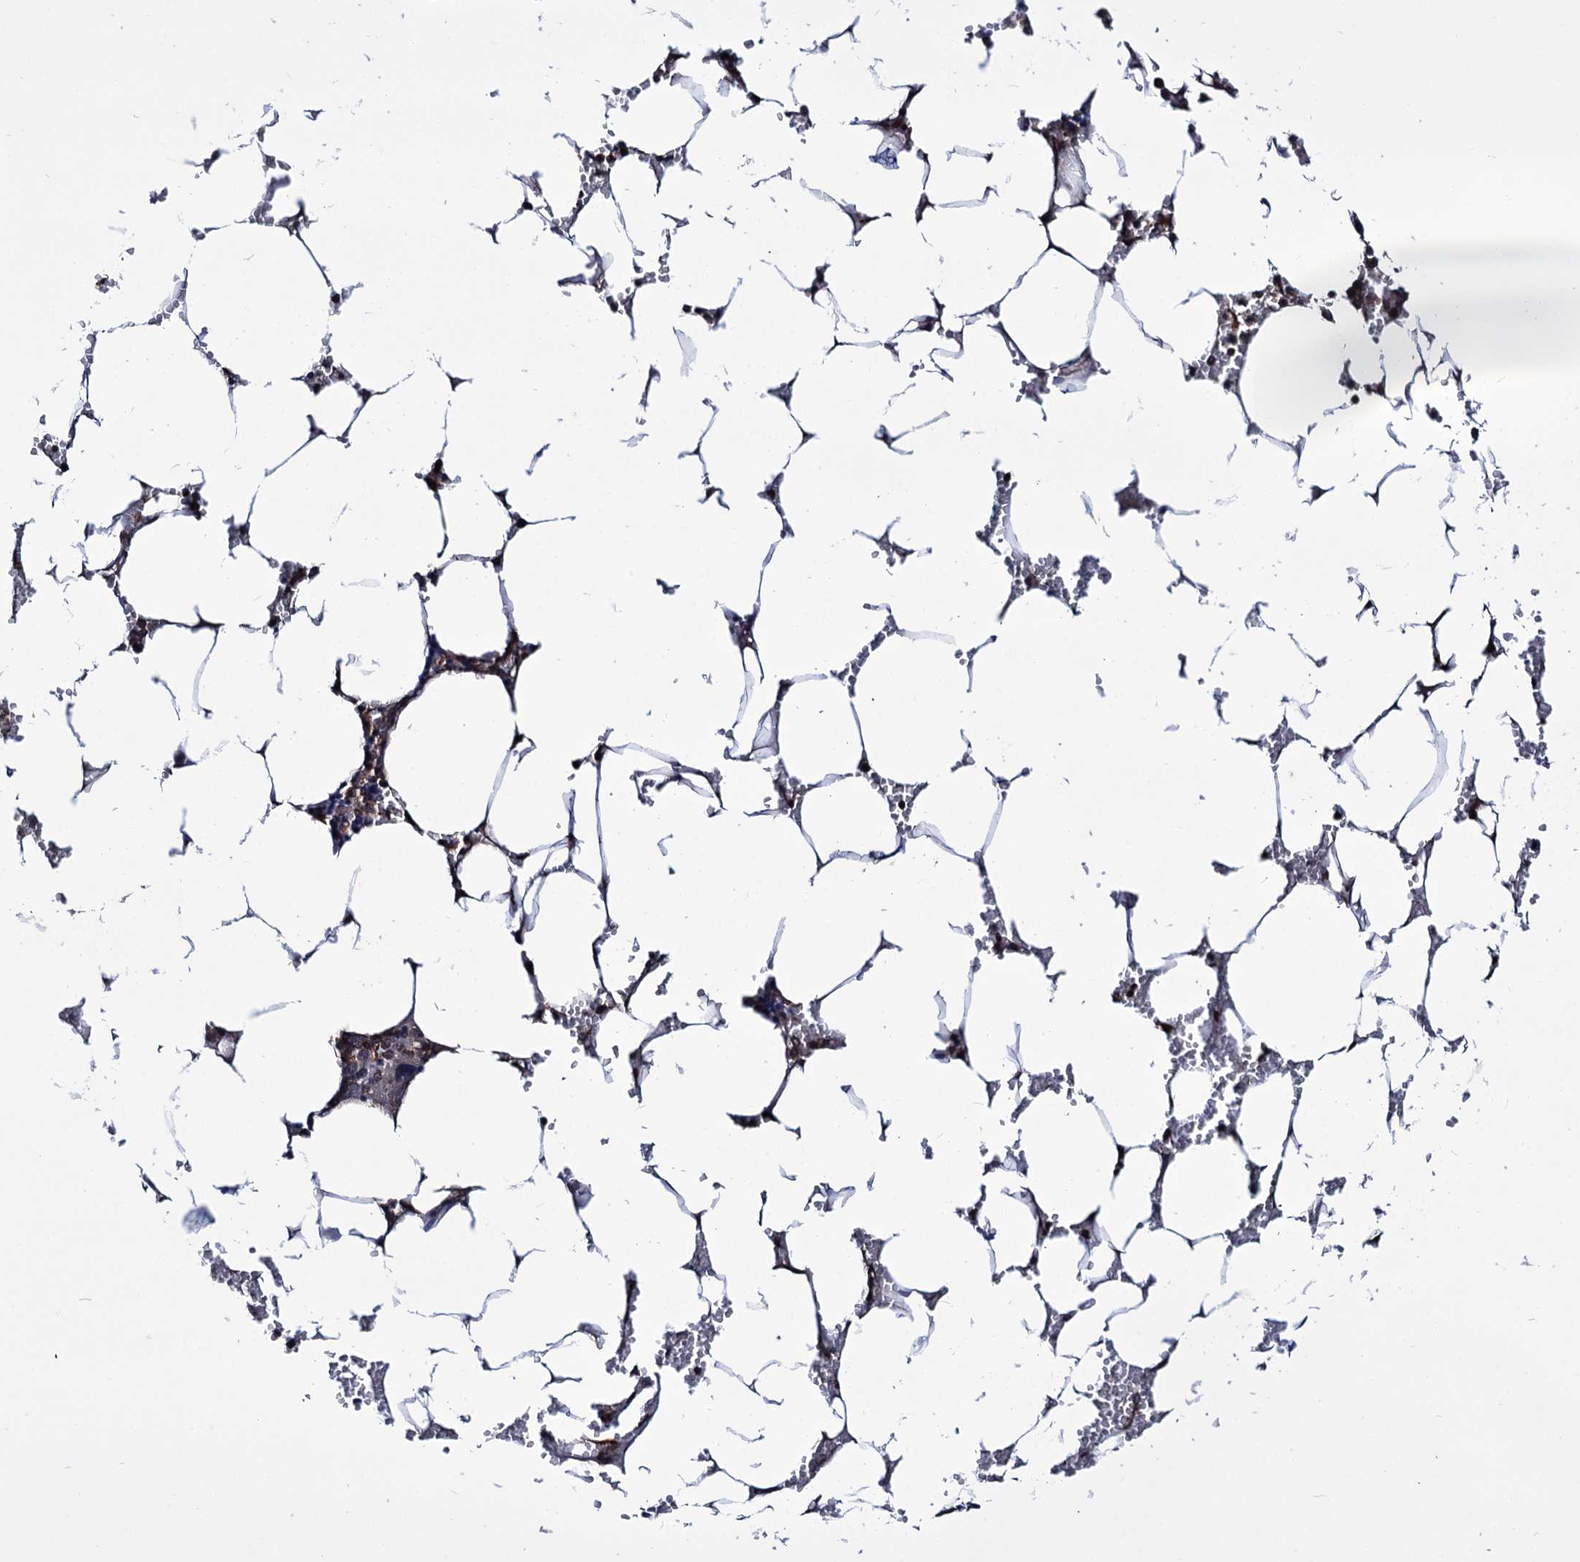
{"staining": {"intensity": "negative", "quantity": "none", "location": "none"}, "tissue": "bone marrow", "cell_type": "Hematopoietic cells", "image_type": "normal", "snomed": [{"axis": "morphology", "description": "Normal tissue, NOS"}, {"axis": "topography", "description": "Bone marrow"}], "caption": "This is an IHC image of normal human bone marrow. There is no staining in hematopoietic cells.", "gene": "DEF6", "patient": {"sex": "male", "age": 70}}